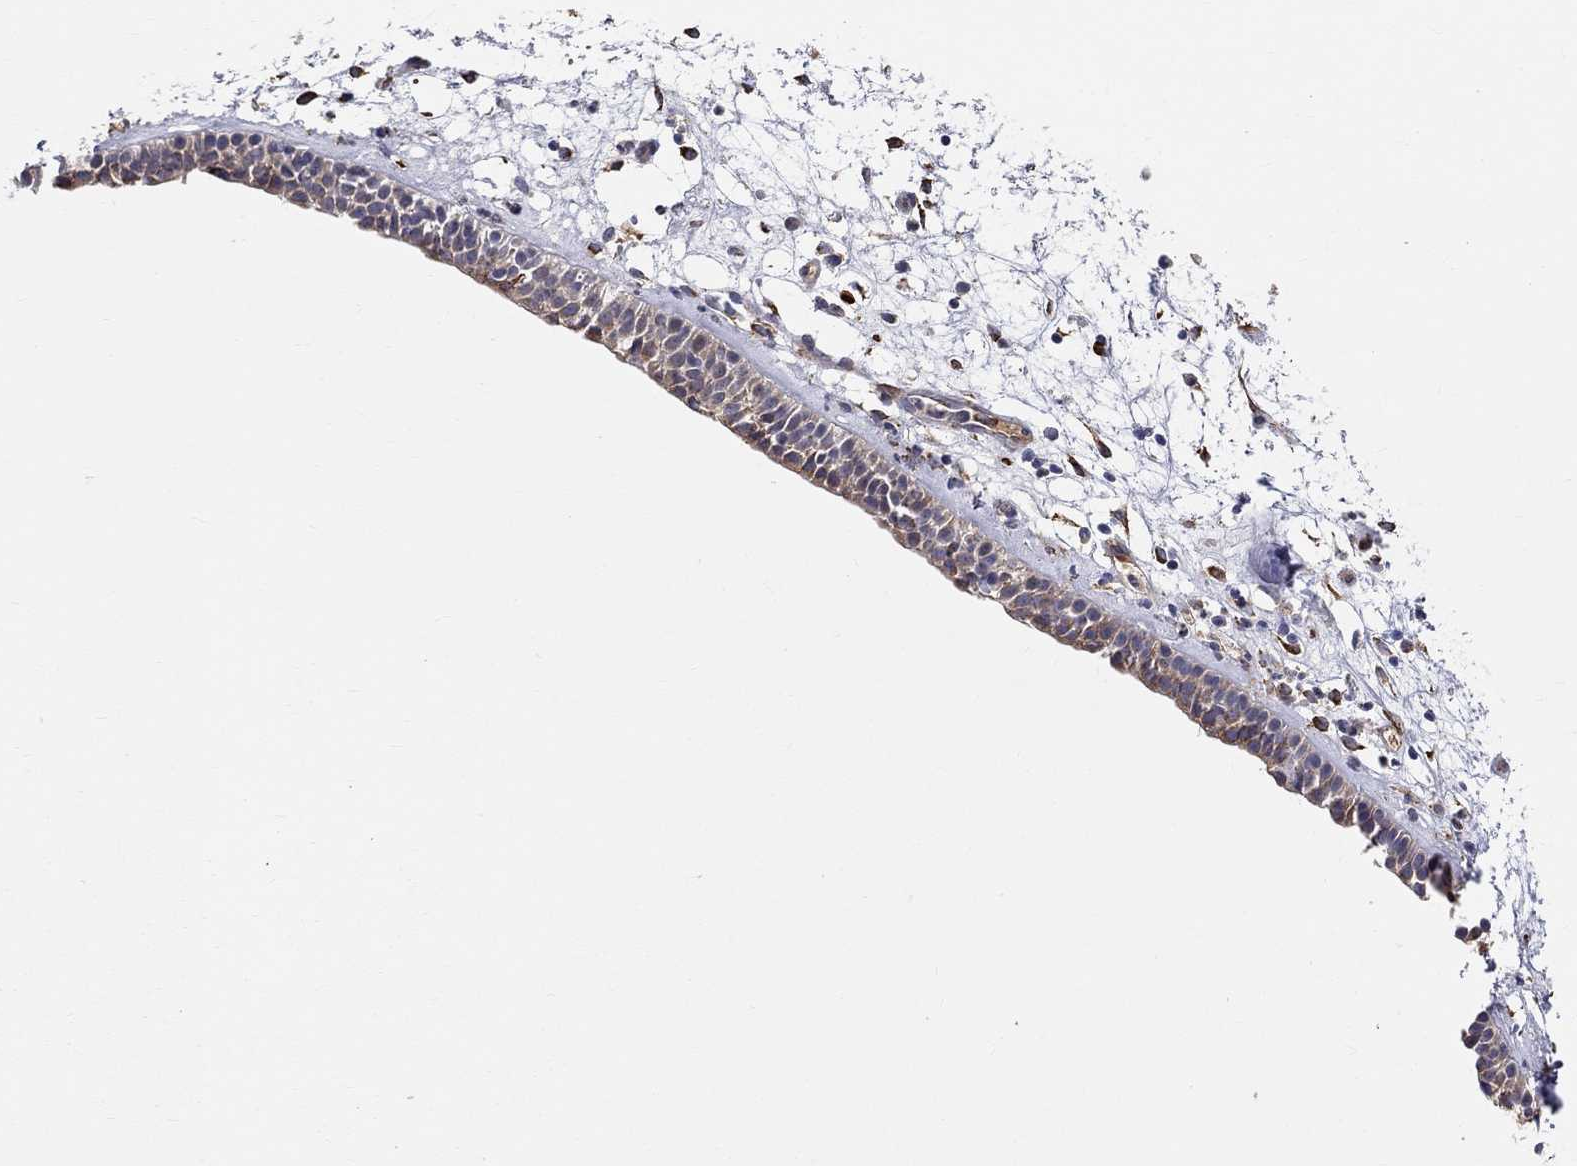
{"staining": {"intensity": "moderate", "quantity": "<25%", "location": "cytoplasmic/membranous"}, "tissue": "nasopharynx", "cell_type": "Respiratory epithelial cells", "image_type": "normal", "snomed": [{"axis": "morphology", "description": "Normal tissue, NOS"}, {"axis": "morphology", "description": "Polyp, NOS"}, {"axis": "topography", "description": "Nasopharynx"}], "caption": "Immunohistochemistry (IHC) of unremarkable human nasopharynx exhibits low levels of moderate cytoplasmic/membranous expression in approximately <25% of respiratory epithelial cells.", "gene": "CASTOR1", "patient": {"sex": "female", "age": 56}}